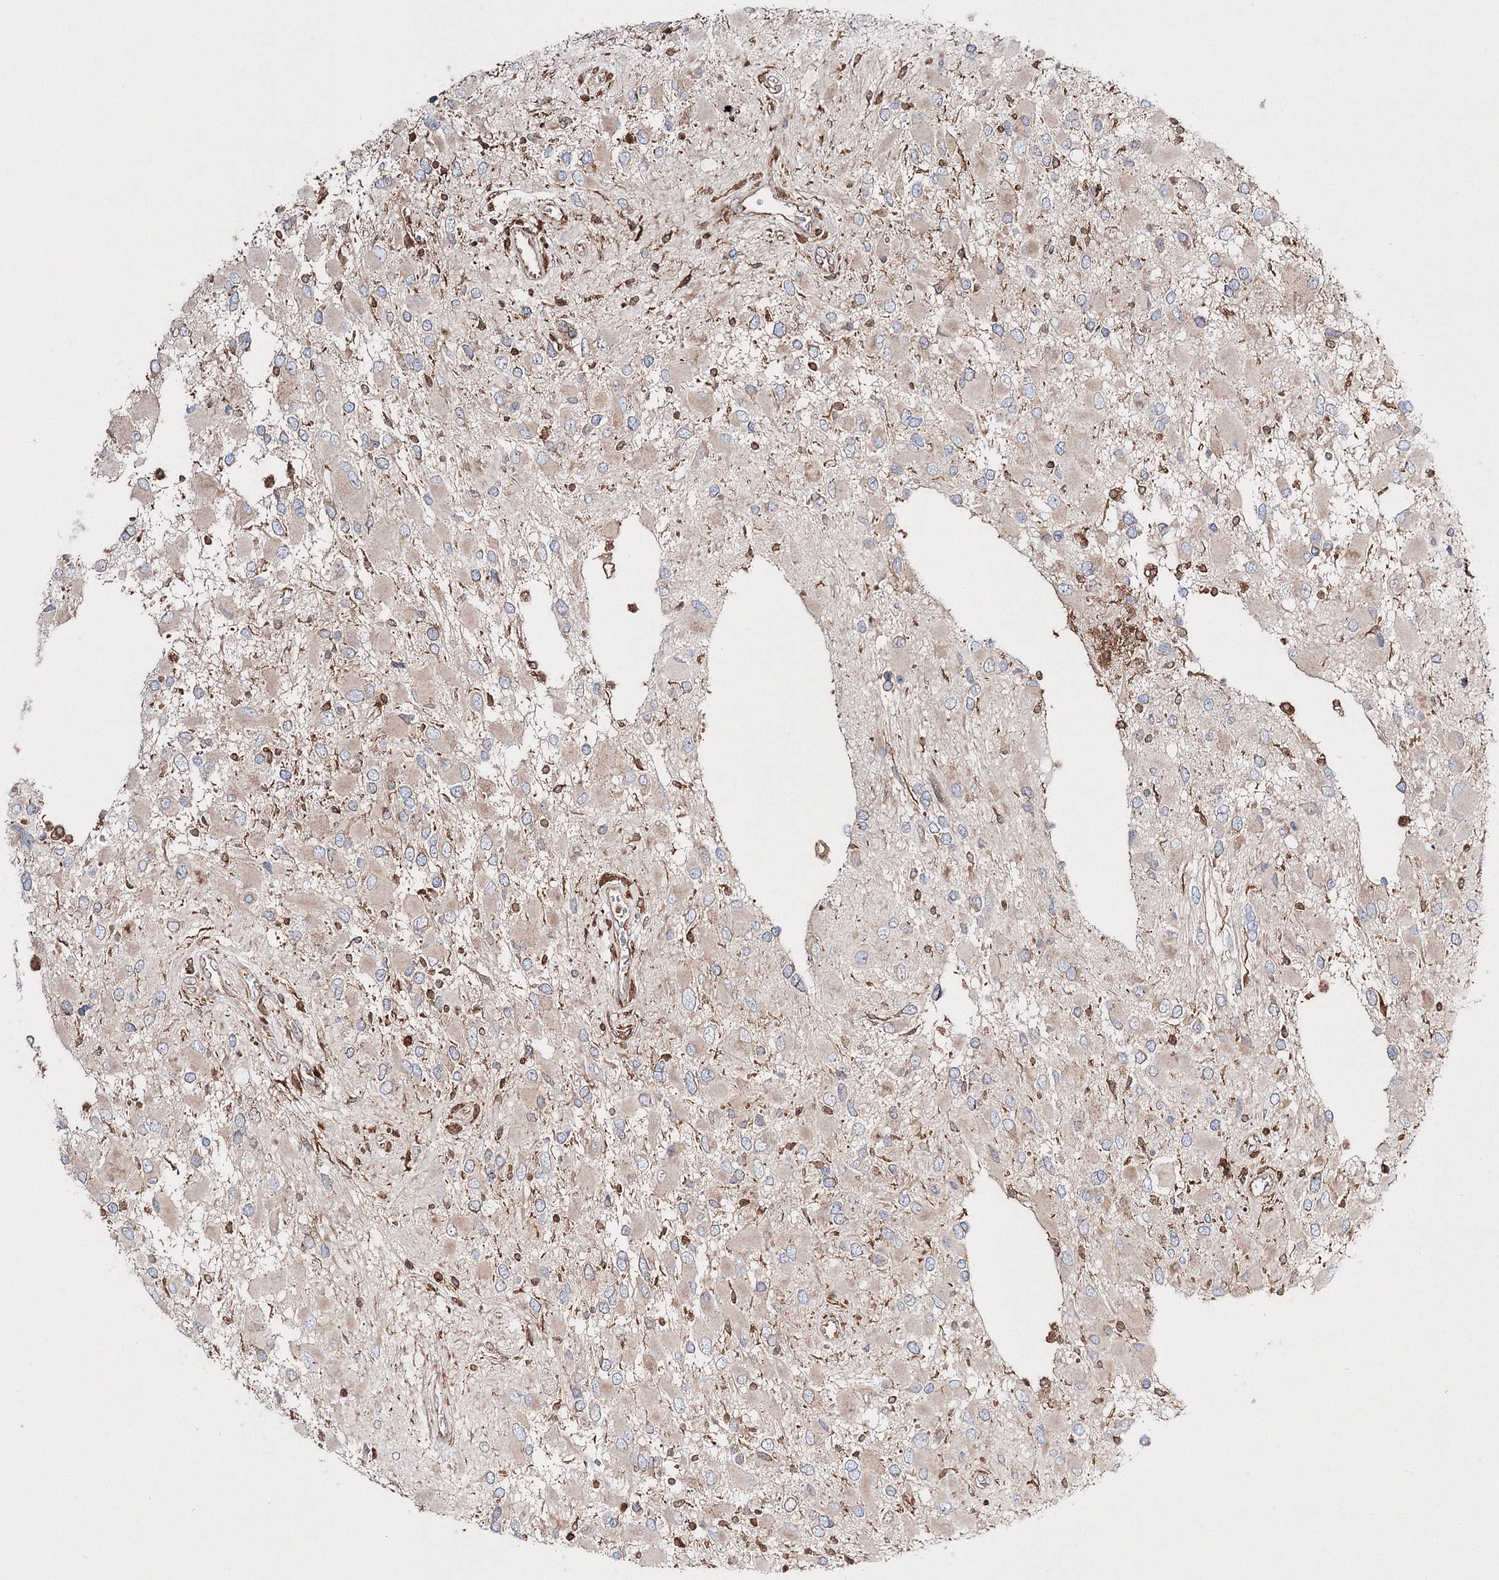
{"staining": {"intensity": "weak", "quantity": "<25%", "location": "cytoplasmic/membranous"}, "tissue": "glioma", "cell_type": "Tumor cells", "image_type": "cancer", "snomed": [{"axis": "morphology", "description": "Glioma, malignant, High grade"}, {"axis": "topography", "description": "Brain"}], "caption": "IHC photomicrograph of neoplastic tissue: human glioma stained with DAB (3,3'-diaminobenzidine) shows no significant protein expression in tumor cells. The staining is performed using DAB brown chromogen with nuclei counter-stained in using hematoxylin.", "gene": "ARCN1", "patient": {"sex": "male", "age": 53}}